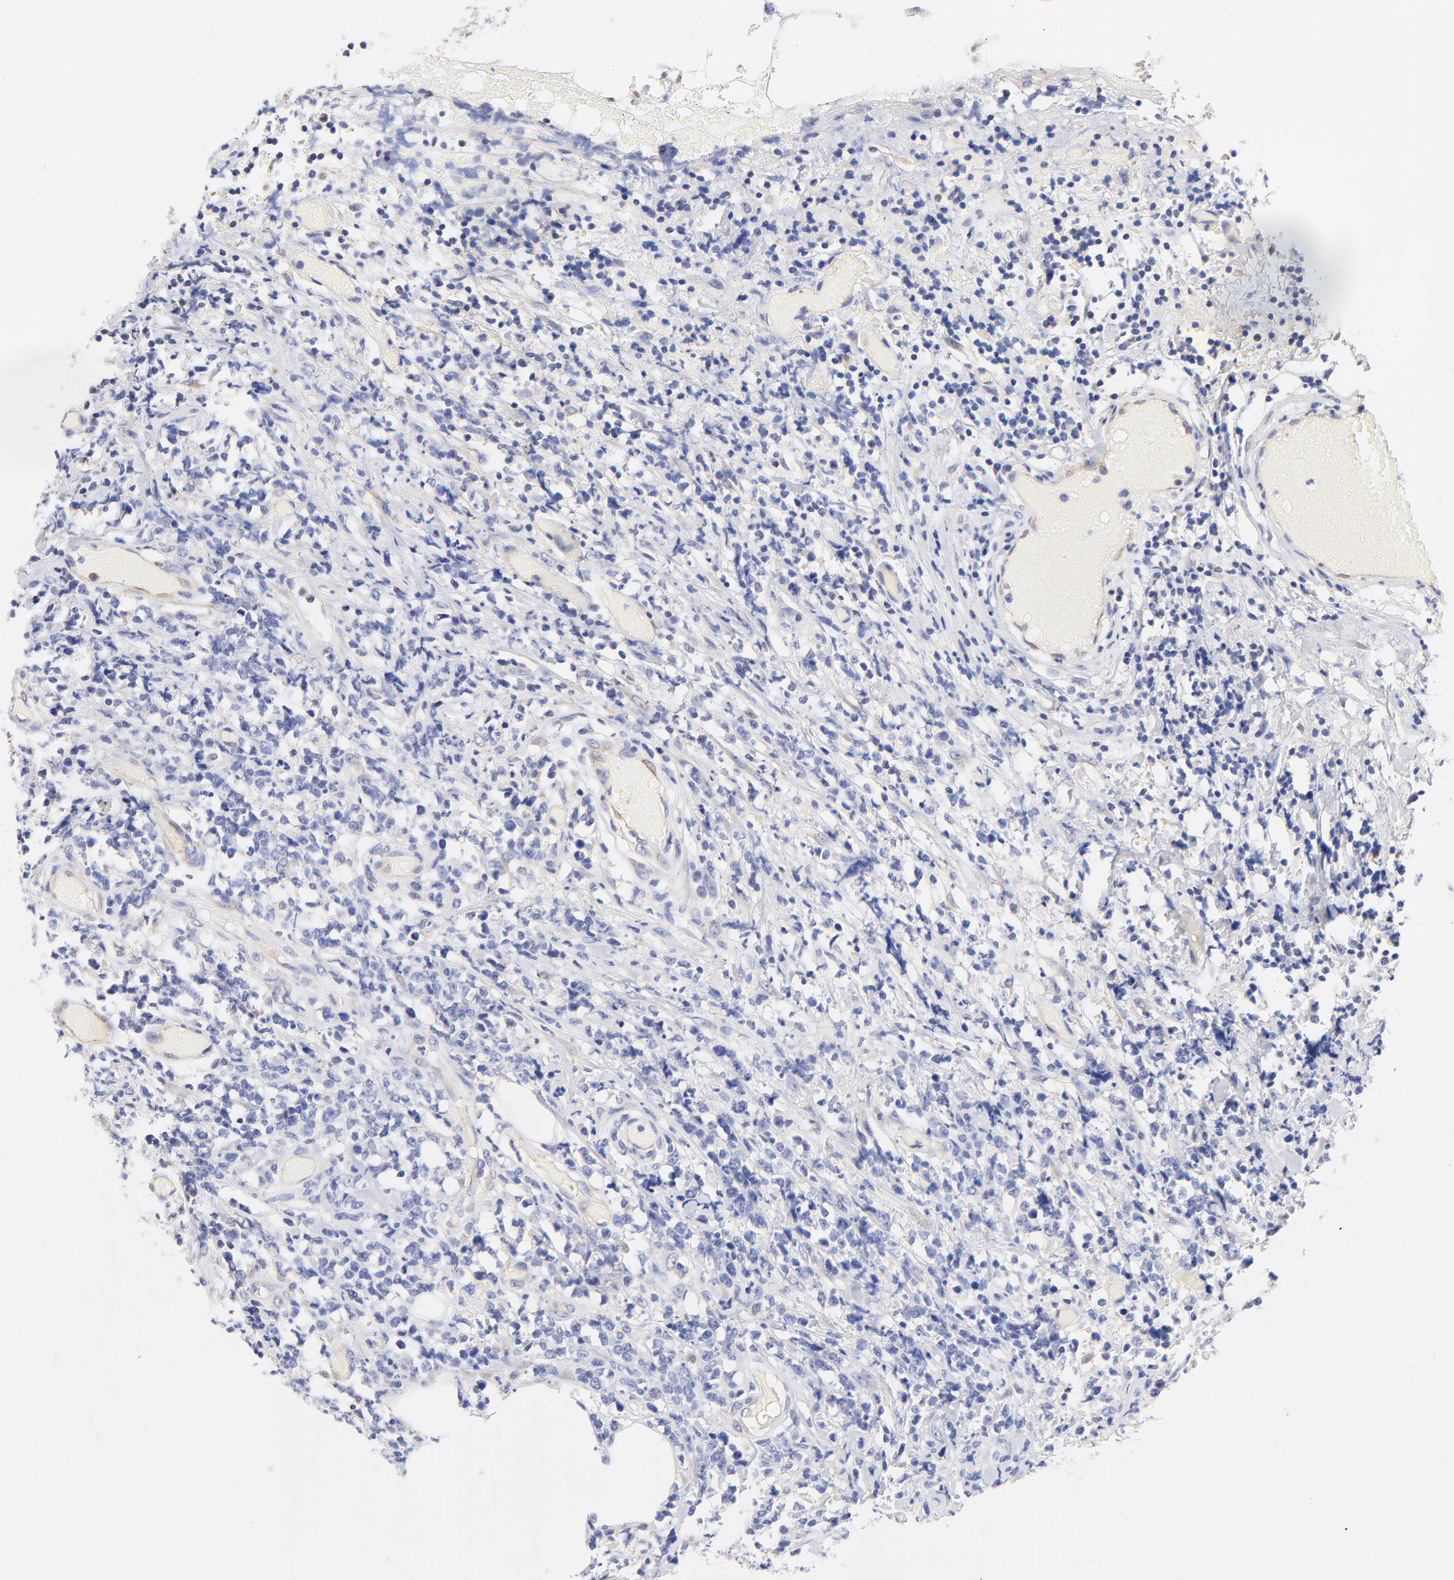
{"staining": {"intensity": "negative", "quantity": "none", "location": "none"}, "tissue": "lymphoma", "cell_type": "Tumor cells", "image_type": "cancer", "snomed": [{"axis": "morphology", "description": "Malignant lymphoma, non-Hodgkin's type, High grade"}, {"axis": "topography", "description": "Colon"}], "caption": "High power microscopy photomicrograph of an immunohistochemistry (IHC) micrograph of malignant lymphoma, non-Hodgkin's type (high-grade), revealing no significant staining in tumor cells.", "gene": "HS3ST1", "patient": {"sex": "male", "age": 82}}